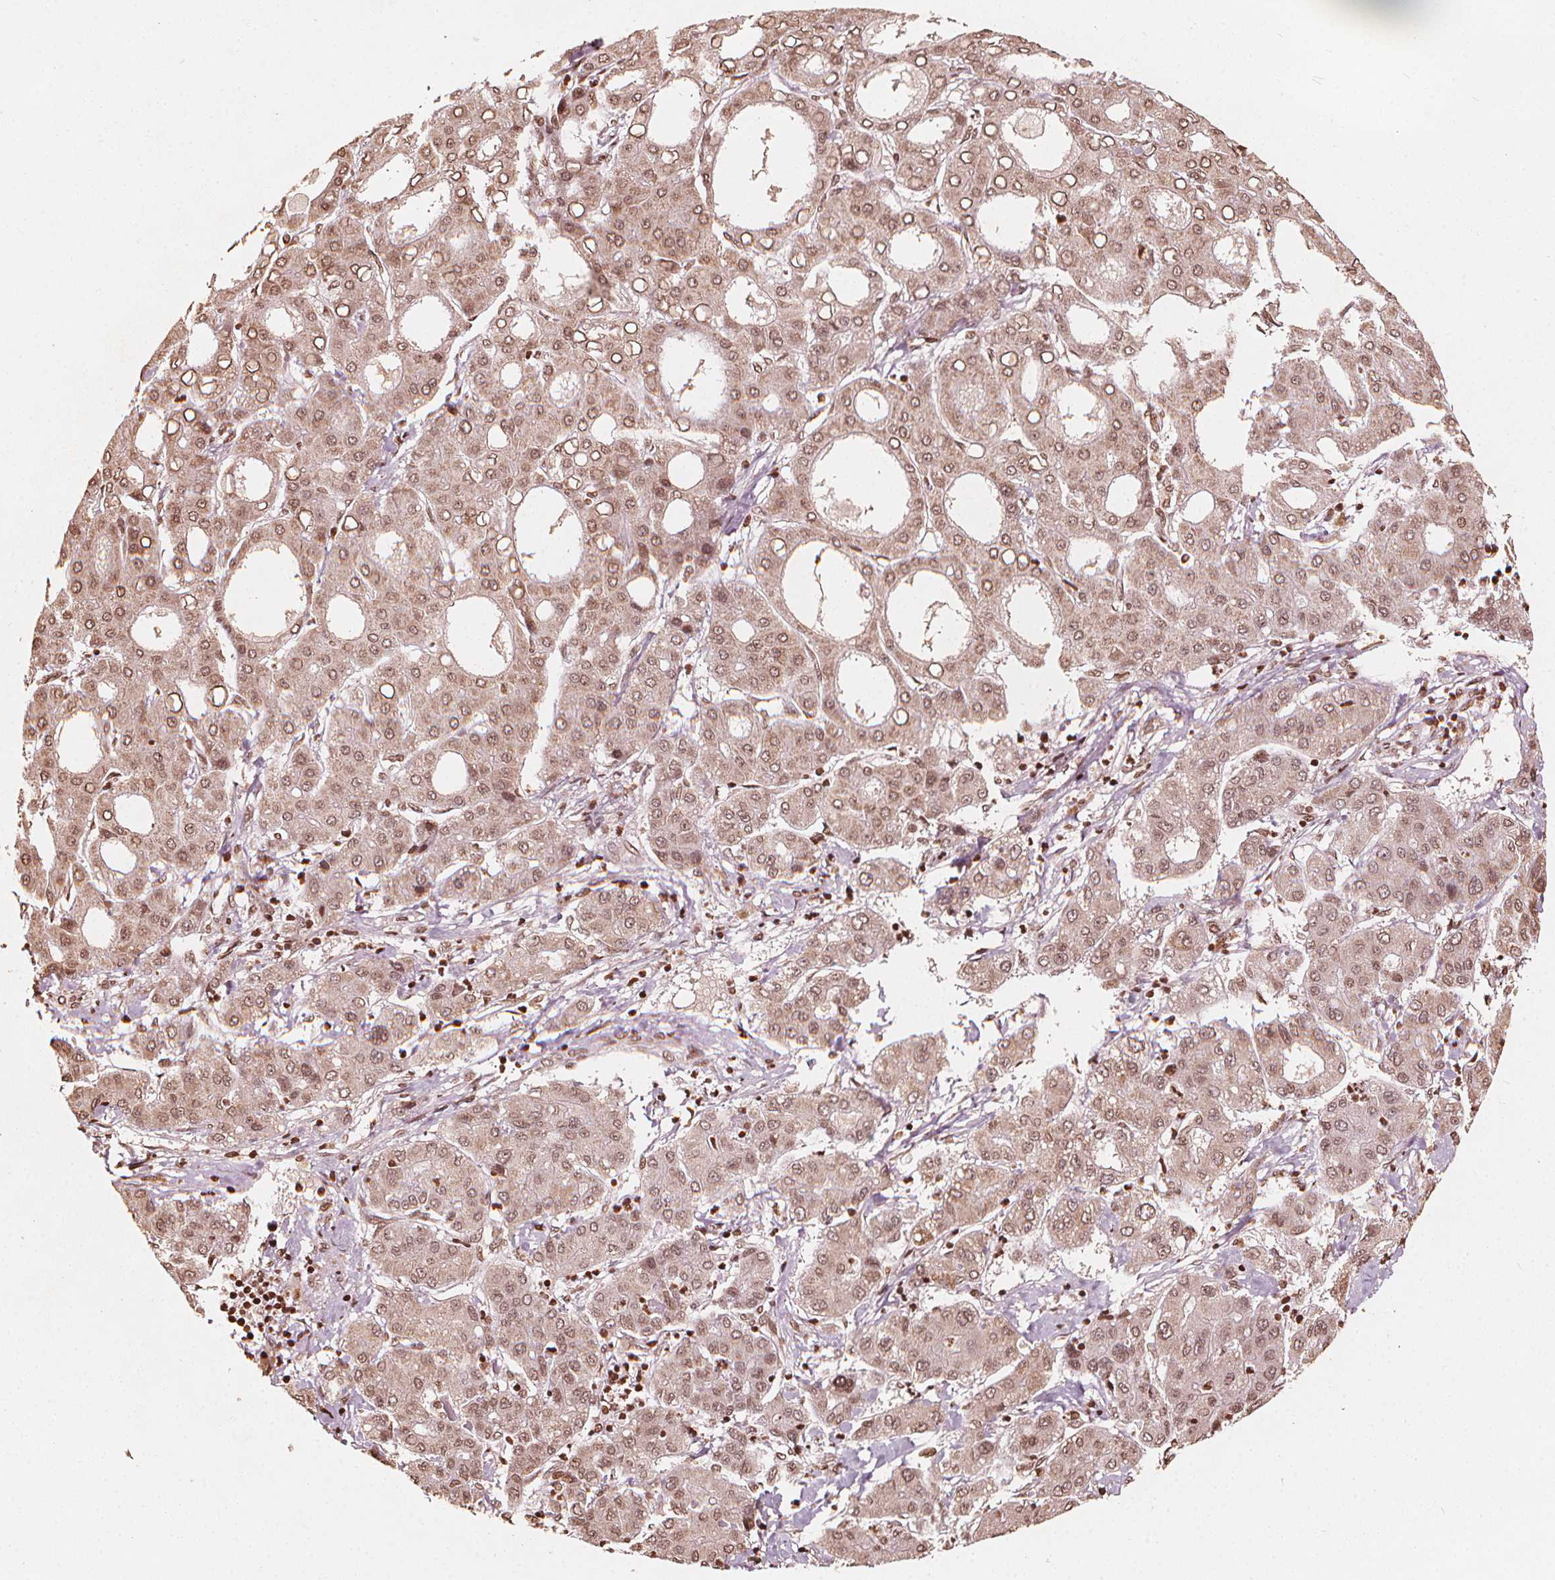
{"staining": {"intensity": "weak", "quantity": ">75%", "location": "nuclear"}, "tissue": "liver cancer", "cell_type": "Tumor cells", "image_type": "cancer", "snomed": [{"axis": "morphology", "description": "Carcinoma, Hepatocellular, NOS"}, {"axis": "topography", "description": "Liver"}], "caption": "Immunohistochemistry (IHC) staining of liver cancer, which reveals low levels of weak nuclear staining in approximately >75% of tumor cells indicating weak nuclear protein expression. The staining was performed using DAB (3,3'-diaminobenzidine) (brown) for protein detection and nuclei were counterstained in hematoxylin (blue).", "gene": "H3C14", "patient": {"sex": "male", "age": 65}}